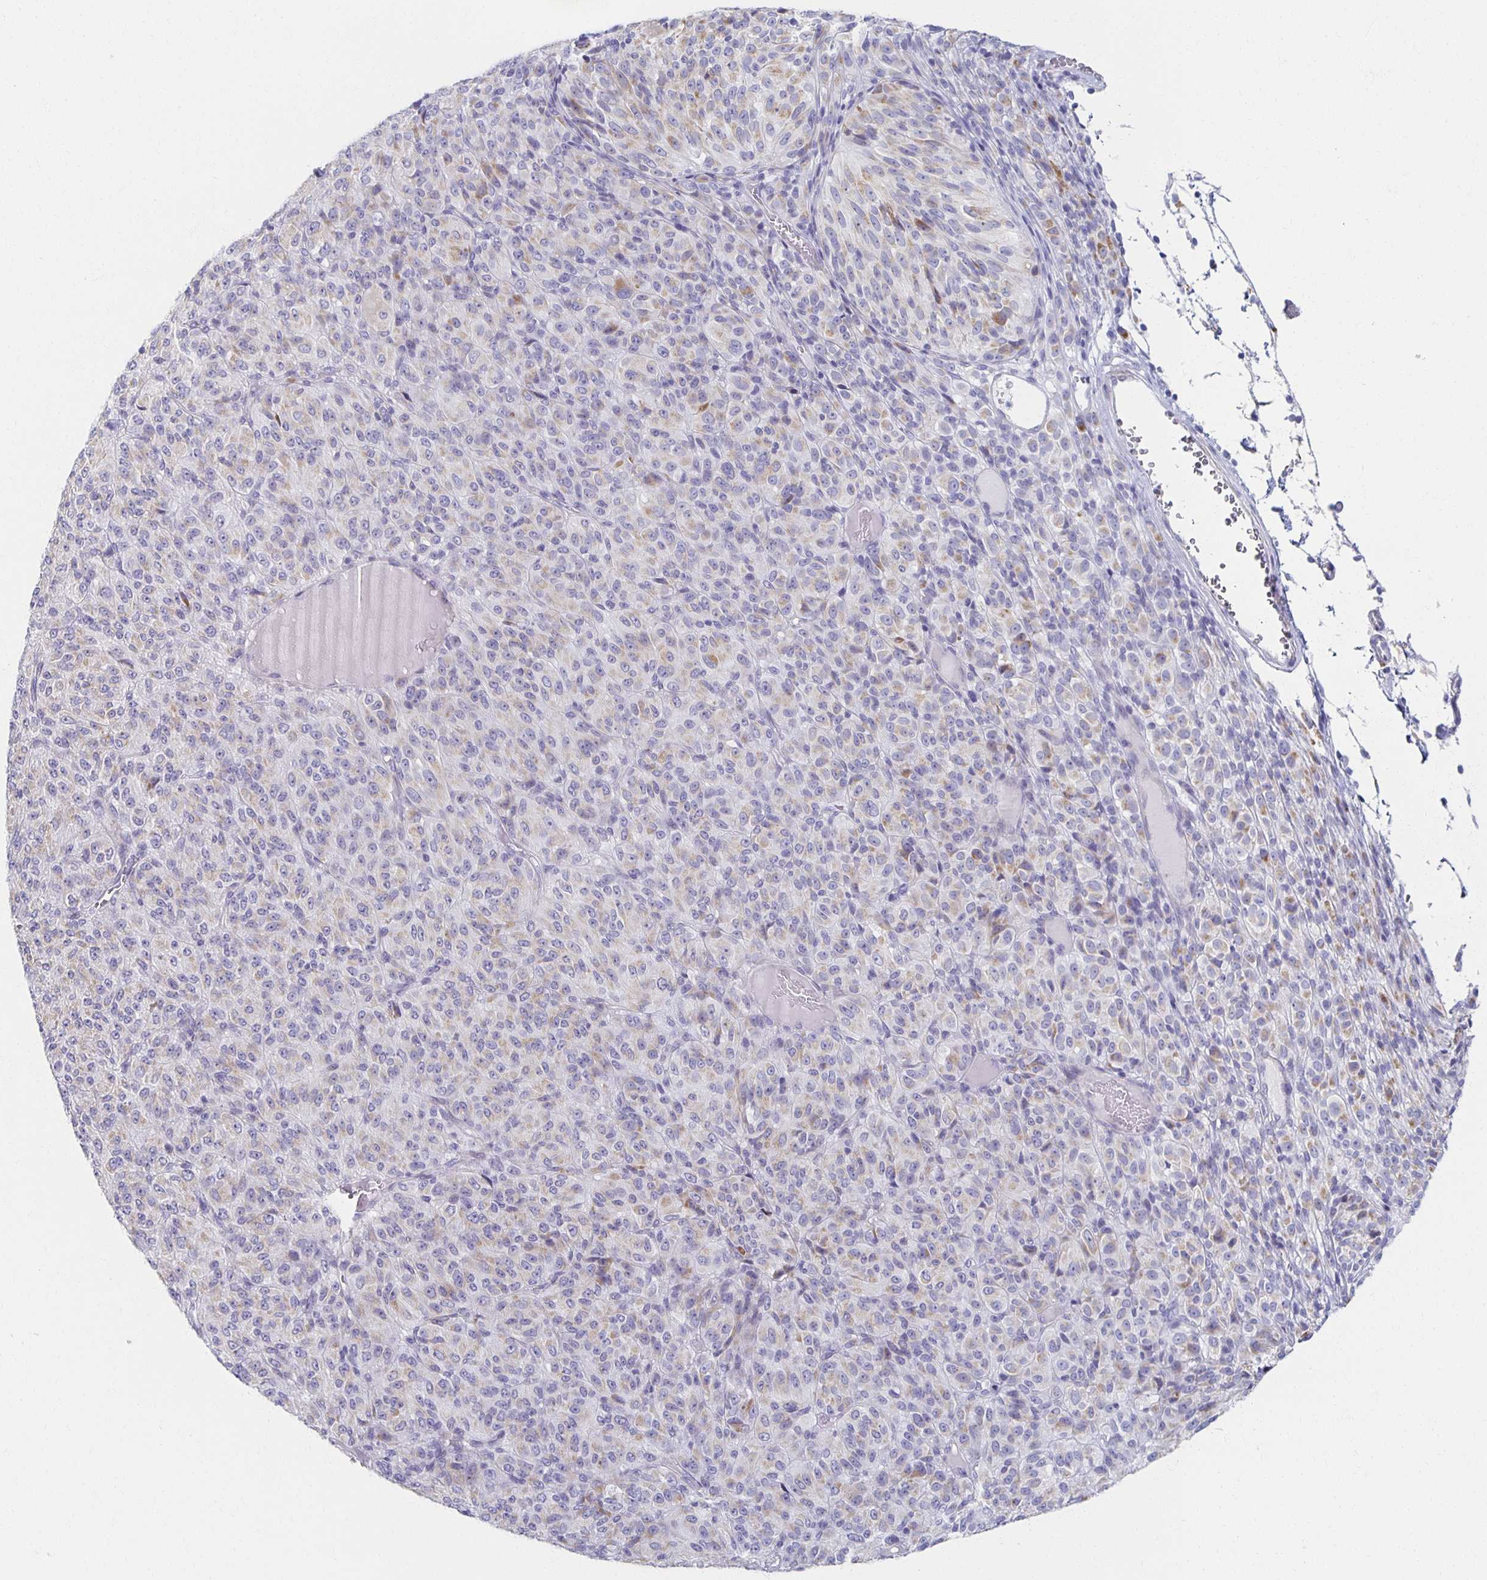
{"staining": {"intensity": "weak", "quantity": "25%-75%", "location": "cytoplasmic/membranous"}, "tissue": "melanoma", "cell_type": "Tumor cells", "image_type": "cancer", "snomed": [{"axis": "morphology", "description": "Malignant melanoma, Metastatic site"}, {"axis": "topography", "description": "Brain"}], "caption": "Melanoma tissue demonstrates weak cytoplasmic/membranous positivity in about 25%-75% of tumor cells, visualized by immunohistochemistry. (Brightfield microscopy of DAB IHC at high magnification).", "gene": "TEX44", "patient": {"sex": "female", "age": 56}}